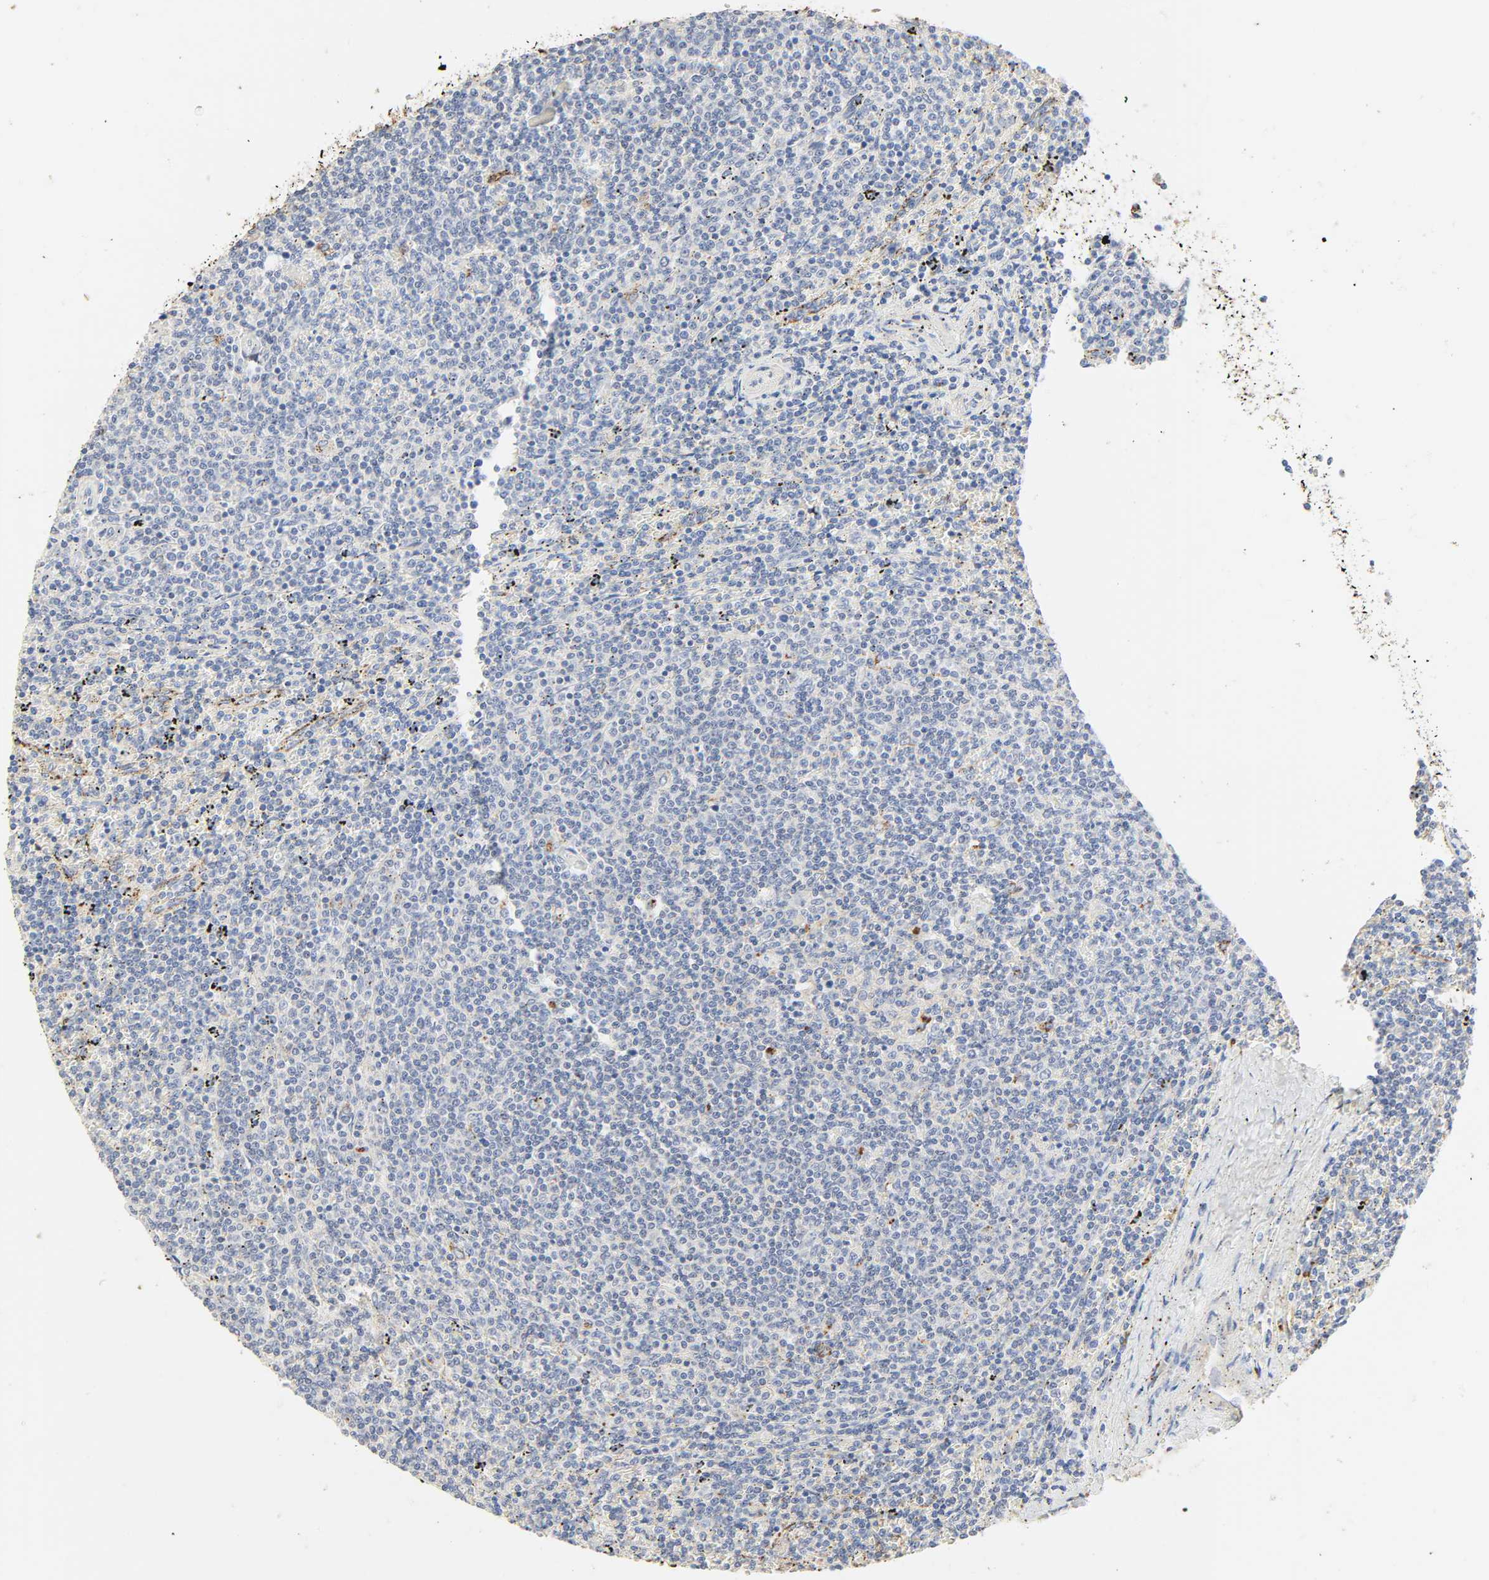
{"staining": {"intensity": "negative", "quantity": "none", "location": "none"}, "tissue": "lymphoma", "cell_type": "Tumor cells", "image_type": "cancer", "snomed": [{"axis": "morphology", "description": "Malignant lymphoma, non-Hodgkin's type, Low grade"}, {"axis": "topography", "description": "Spleen"}], "caption": "High power microscopy photomicrograph of an immunohistochemistry (IHC) image of malignant lymphoma, non-Hodgkin's type (low-grade), revealing no significant expression in tumor cells.", "gene": "CAMK2A", "patient": {"sex": "female", "age": 50}}